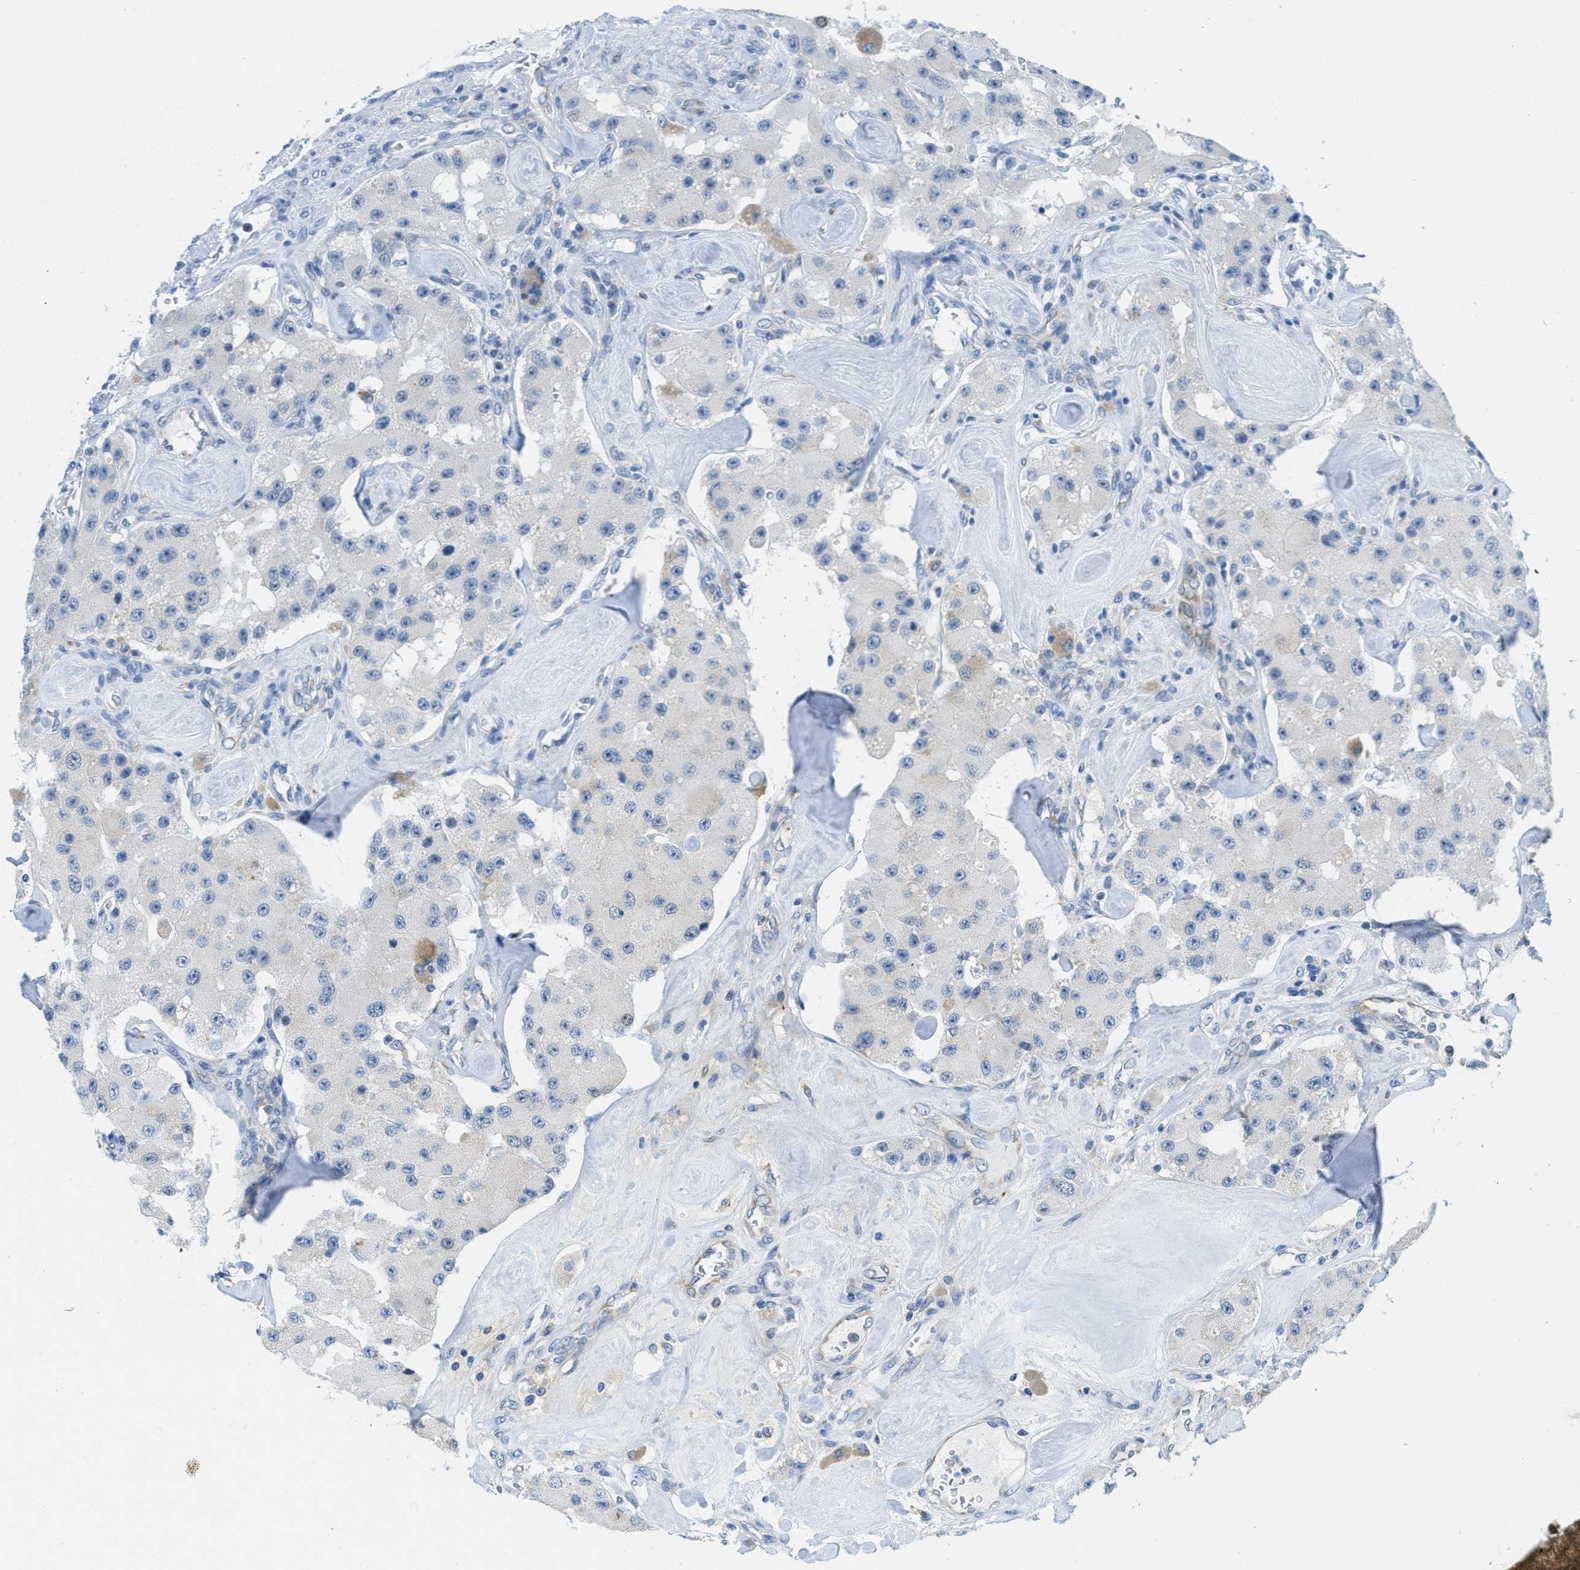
{"staining": {"intensity": "negative", "quantity": "none", "location": "none"}, "tissue": "carcinoid", "cell_type": "Tumor cells", "image_type": "cancer", "snomed": [{"axis": "morphology", "description": "Carcinoid, malignant, NOS"}, {"axis": "topography", "description": "Pancreas"}], "caption": "Carcinoid was stained to show a protein in brown. There is no significant staining in tumor cells. (Stains: DAB (3,3'-diaminobenzidine) immunohistochemistry (IHC) with hematoxylin counter stain, Microscopy: brightfield microscopy at high magnification).", "gene": "PTDSS1", "patient": {"sex": "male", "age": 41}}